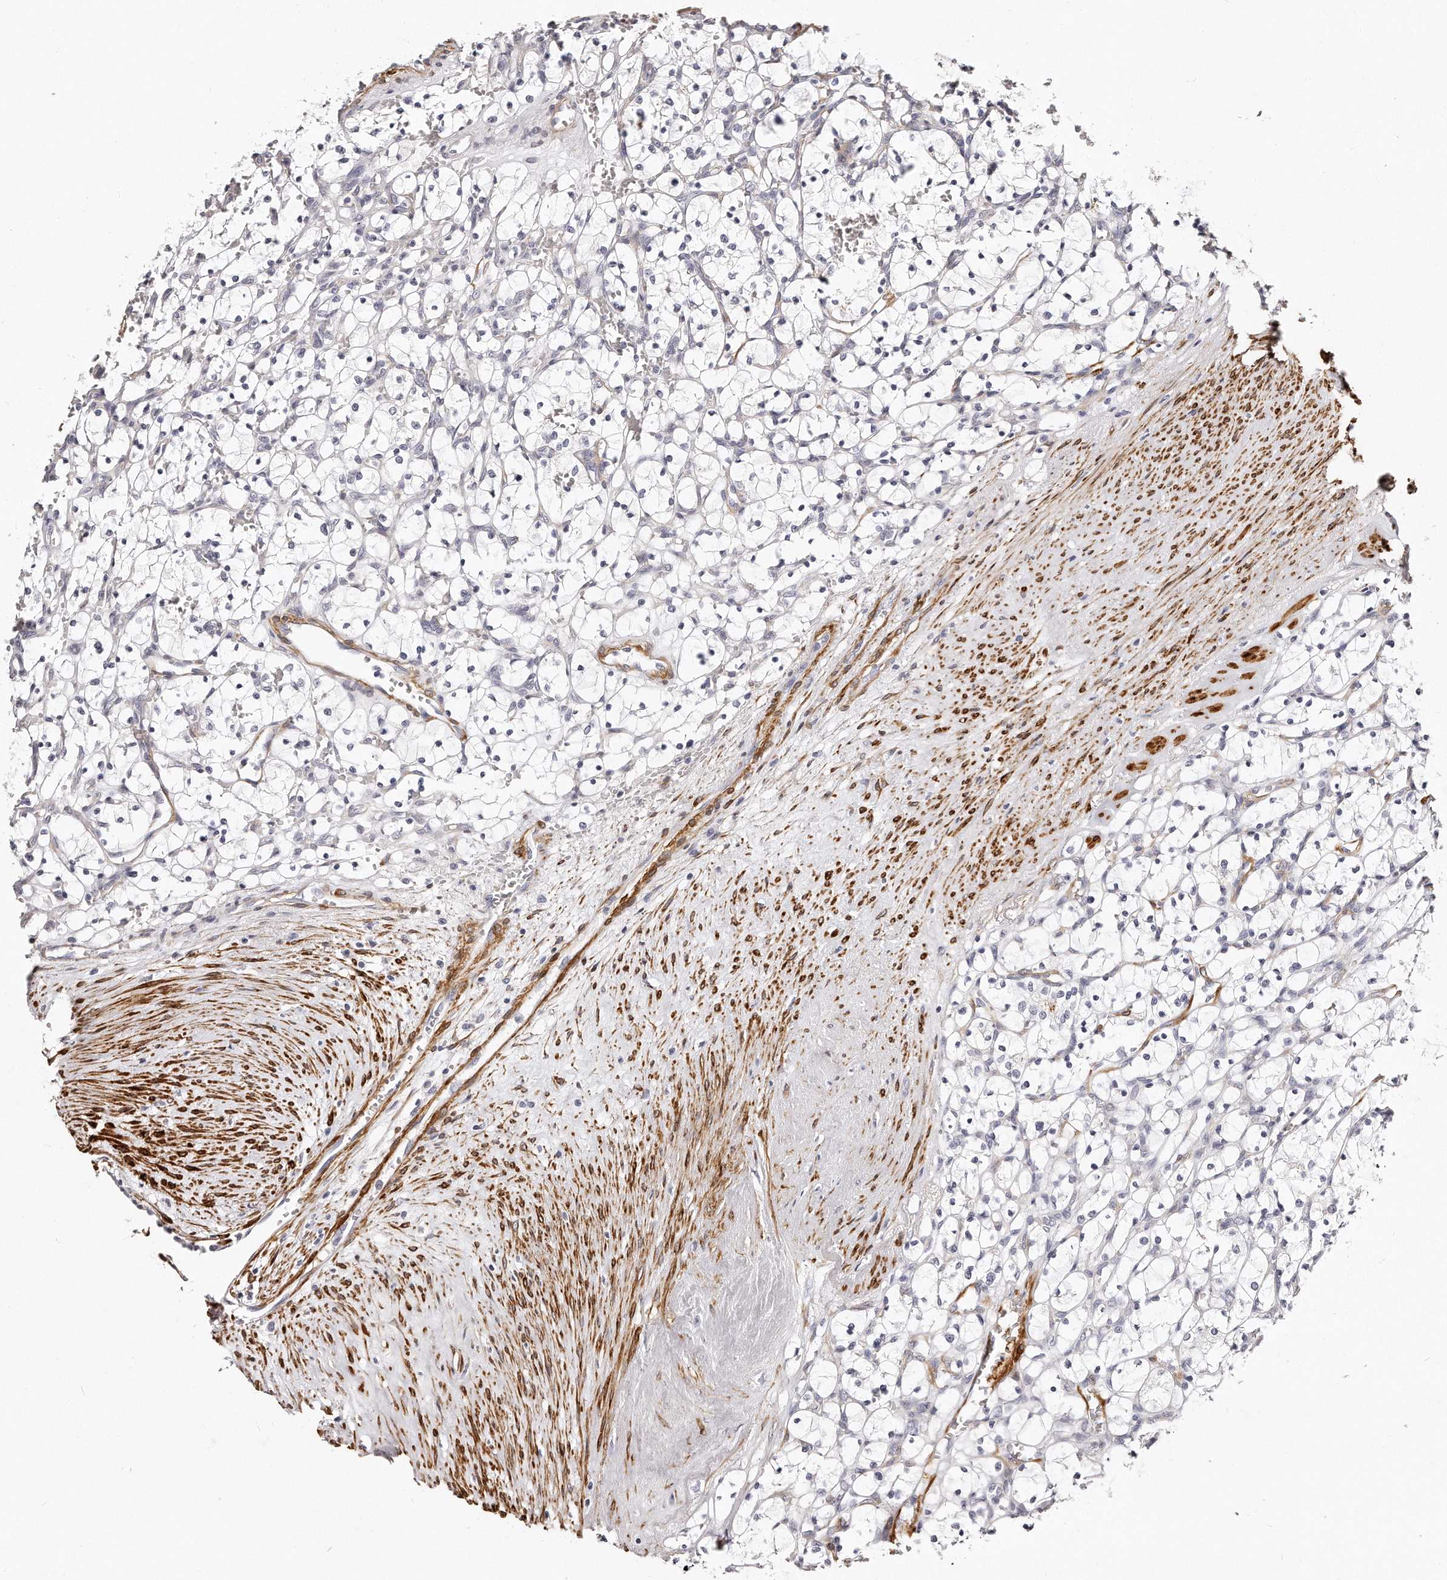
{"staining": {"intensity": "negative", "quantity": "none", "location": "none"}, "tissue": "renal cancer", "cell_type": "Tumor cells", "image_type": "cancer", "snomed": [{"axis": "morphology", "description": "Adenocarcinoma, NOS"}, {"axis": "topography", "description": "Kidney"}], "caption": "A high-resolution image shows immunohistochemistry (IHC) staining of renal adenocarcinoma, which exhibits no significant expression in tumor cells. (DAB (3,3'-diaminobenzidine) IHC, high magnification).", "gene": "LMOD1", "patient": {"sex": "female", "age": 69}}